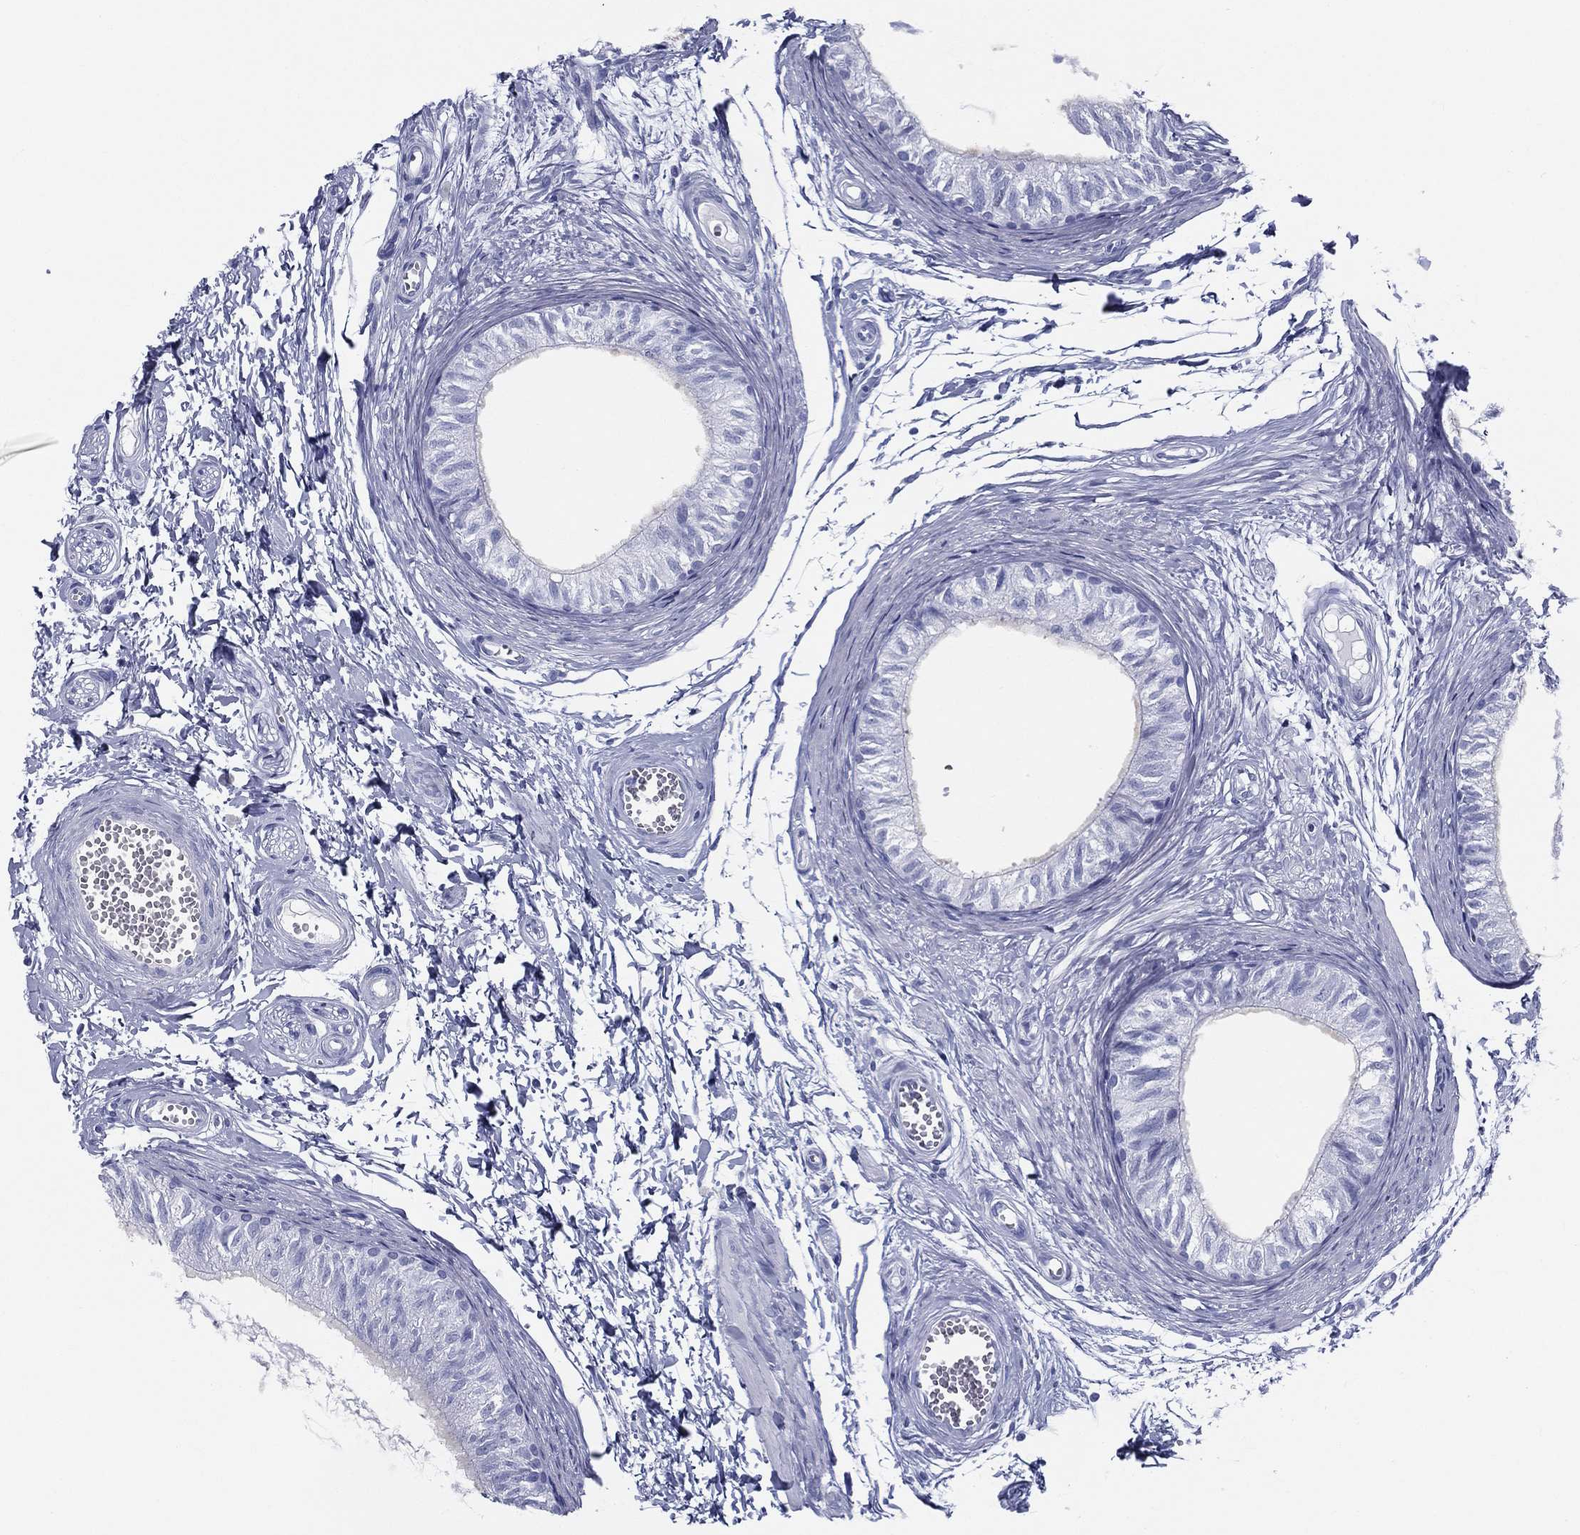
{"staining": {"intensity": "negative", "quantity": "none", "location": "none"}, "tissue": "epididymis", "cell_type": "Glandular cells", "image_type": "normal", "snomed": [{"axis": "morphology", "description": "Normal tissue, NOS"}, {"axis": "topography", "description": "Epididymis"}], "caption": "This is a histopathology image of immunohistochemistry (IHC) staining of benign epididymis, which shows no positivity in glandular cells. (DAB immunohistochemistry (IHC), high magnification).", "gene": "RSPH4A", "patient": {"sex": "male", "age": 22}}